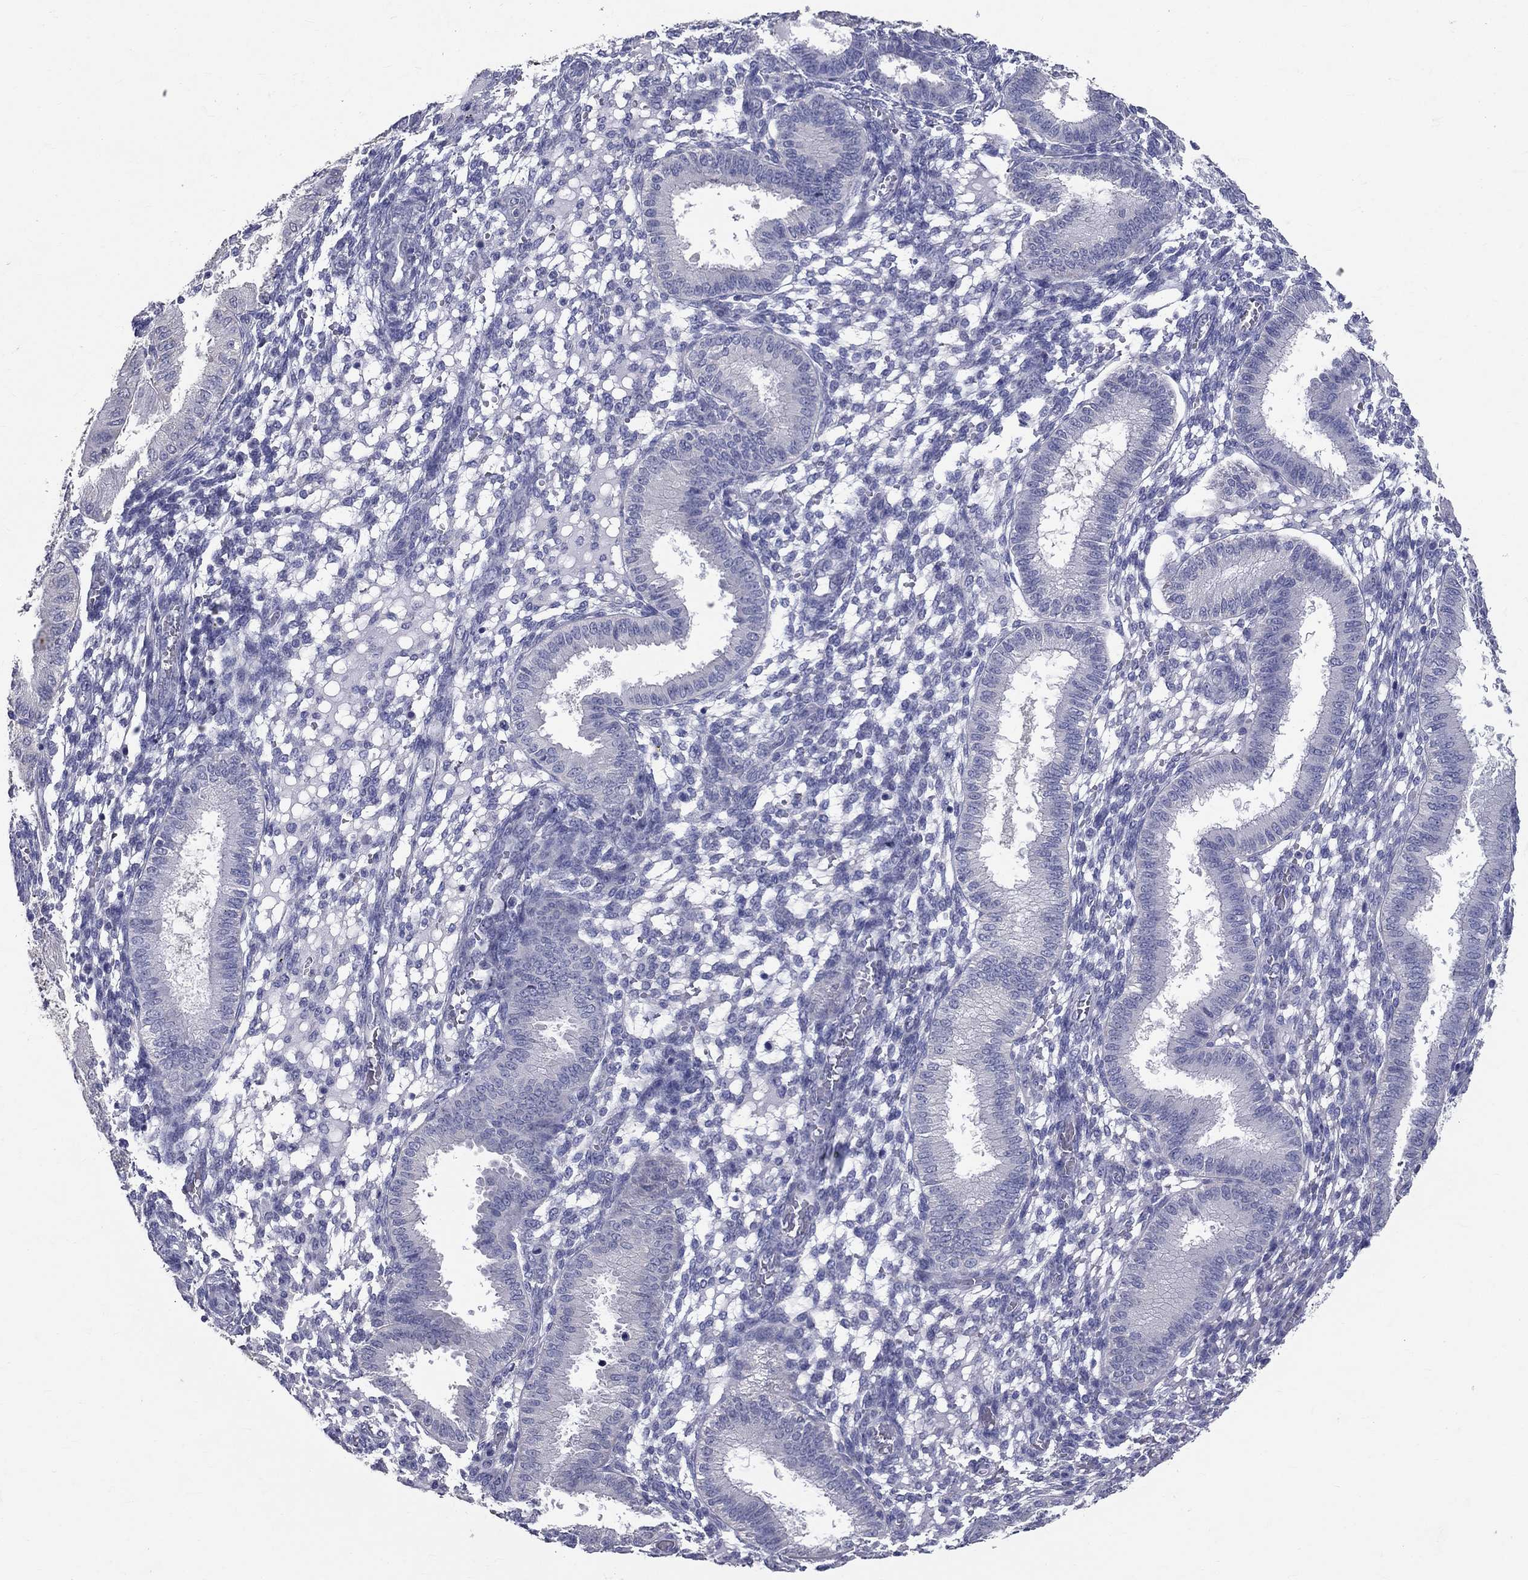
{"staining": {"intensity": "negative", "quantity": "none", "location": "none"}, "tissue": "endometrium", "cell_type": "Cells in endometrial stroma", "image_type": "normal", "snomed": [{"axis": "morphology", "description": "Normal tissue, NOS"}, {"axis": "topography", "description": "Endometrium"}], "caption": "A high-resolution photomicrograph shows immunohistochemistry (IHC) staining of benign endometrium, which exhibits no significant positivity in cells in endometrial stroma. (DAB (3,3'-diaminobenzidine) IHC visualized using brightfield microscopy, high magnification).", "gene": "ANXA10", "patient": {"sex": "female", "age": 43}}